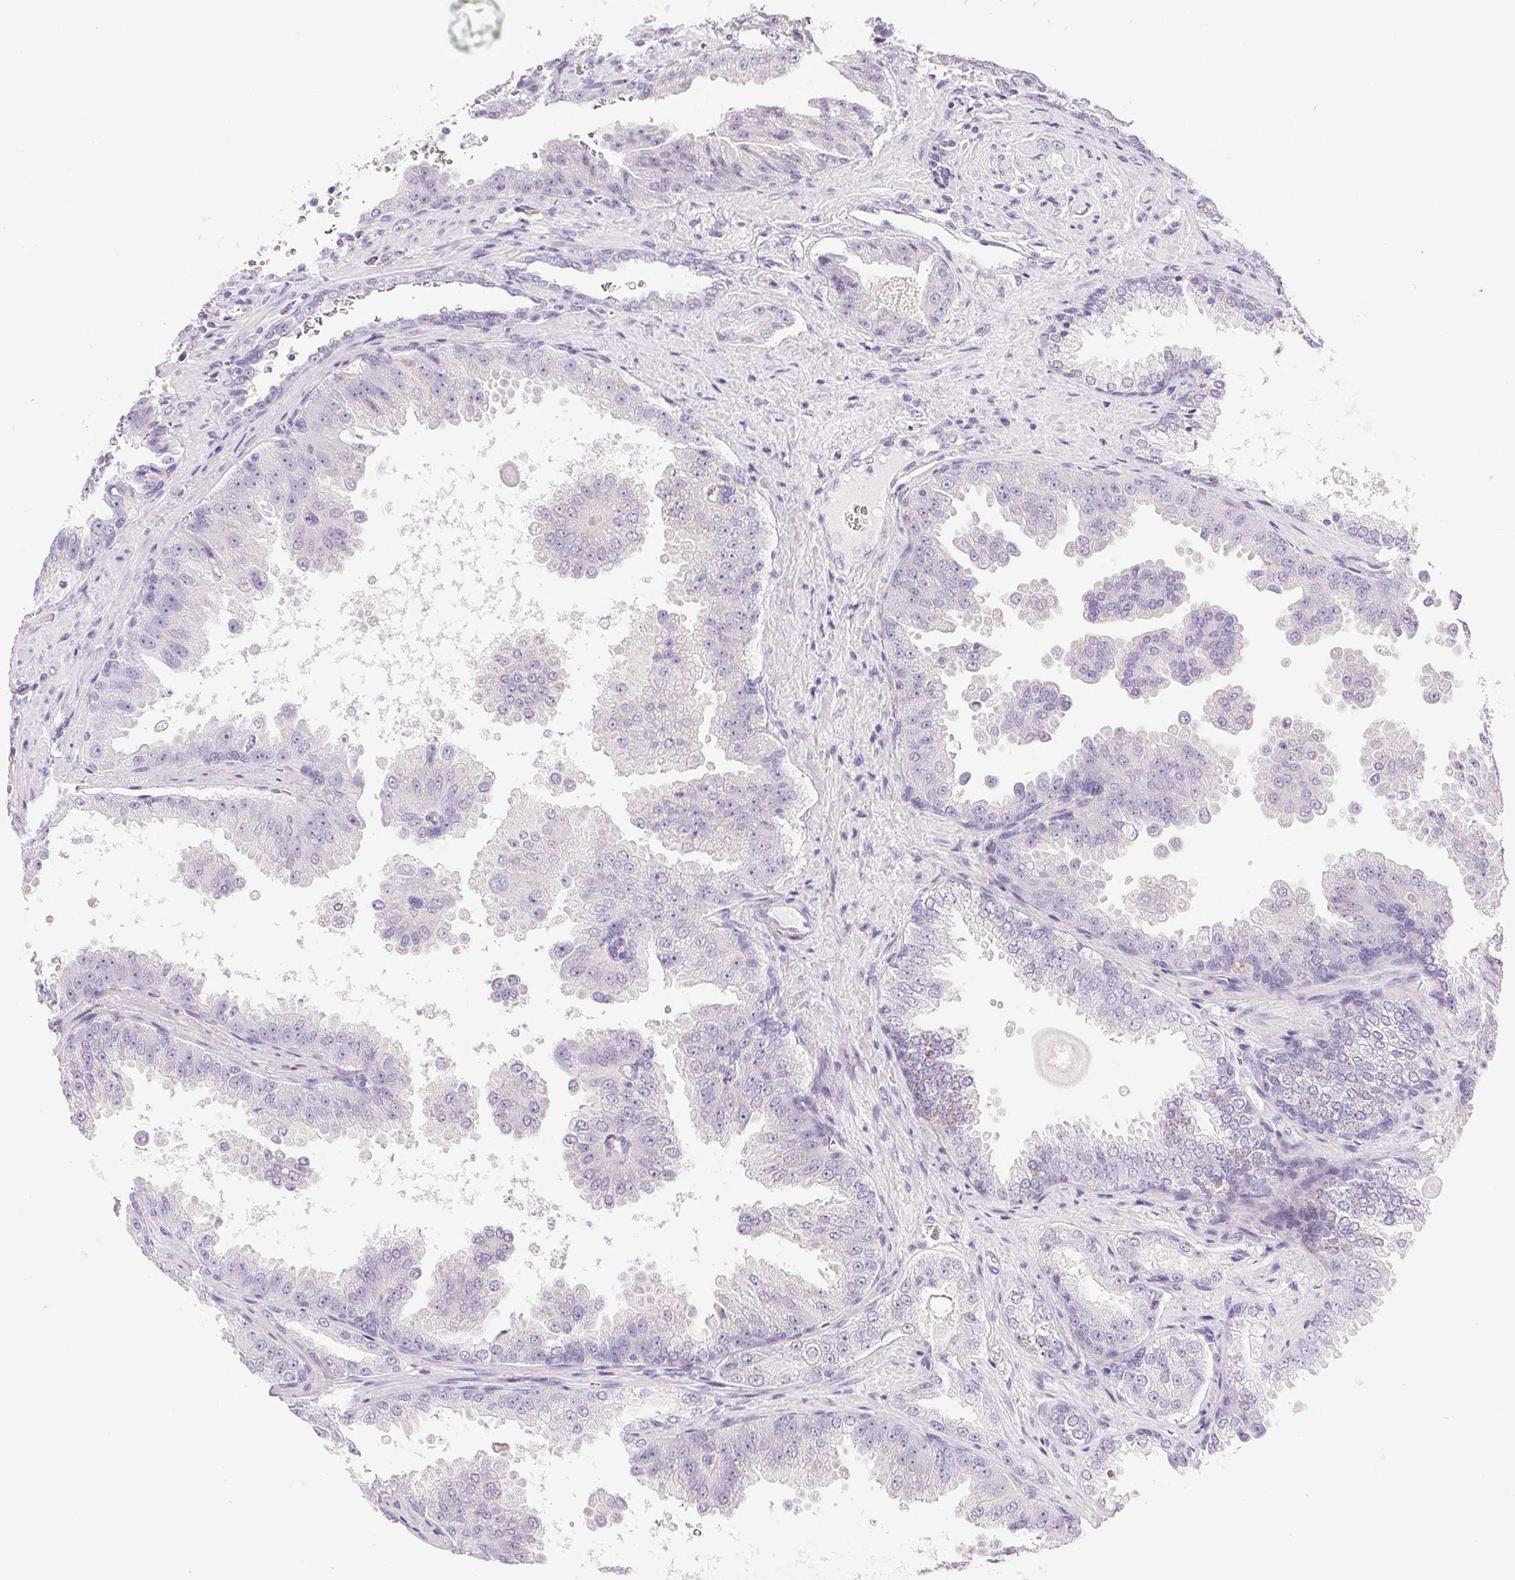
{"staining": {"intensity": "negative", "quantity": "none", "location": "none"}, "tissue": "prostate cancer", "cell_type": "Tumor cells", "image_type": "cancer", "snomed": [{"axis": "morphology", "description": "Adenocarcinoma, Low grade"}, {"axis": "topography", "description": "Prostate"}], "caption": "Immunohistochemical staining of prostate adenocarcinoma (low-grade) displays no significant expression in tumor cells.", "gene": "ATP6V1G3", "patient": {"sex": "male", "age": 67}}